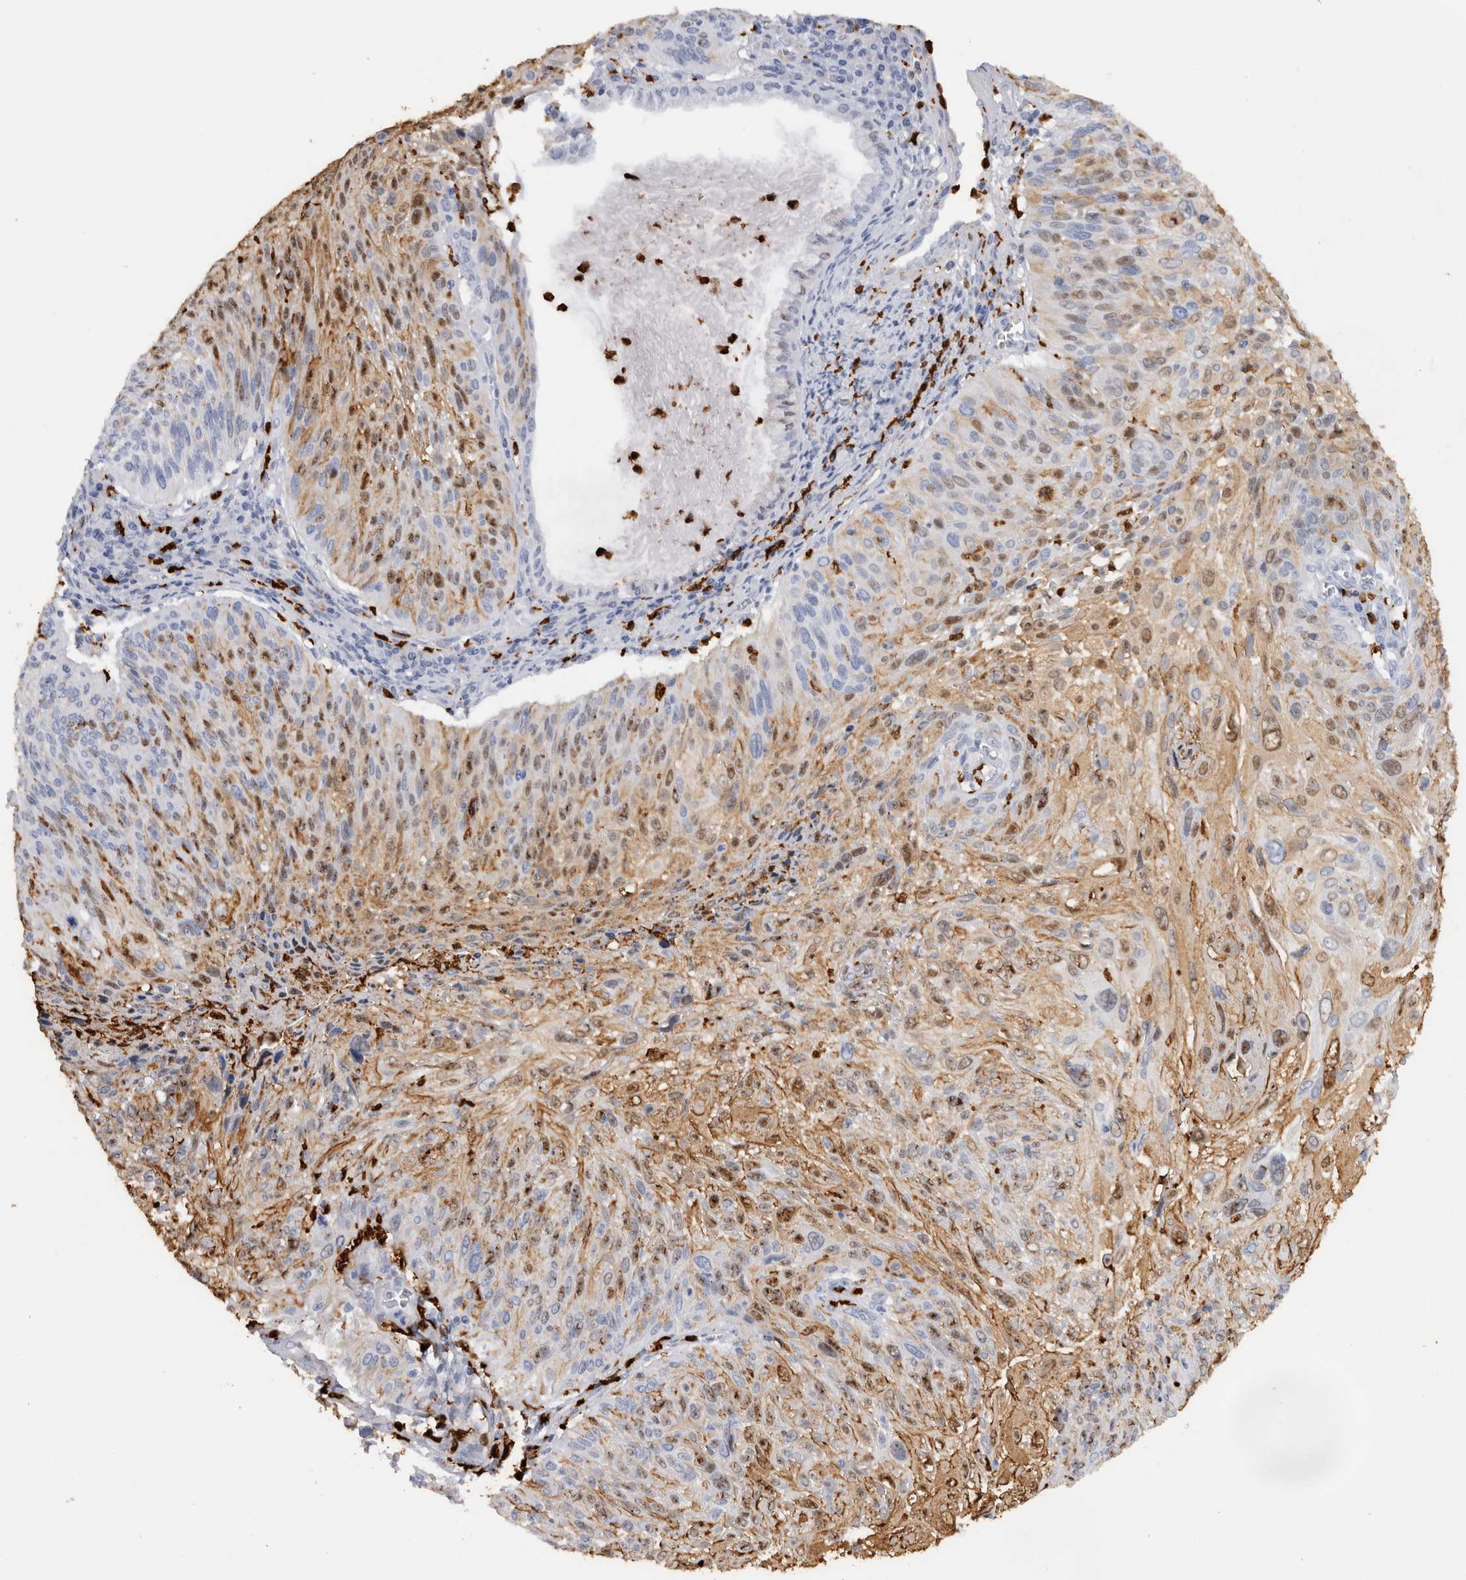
{"staining": {"intensity": "moderate", "quantity": "<25%", "location": "cytoplasmic/membranous,nuclear"}, "tissue": "cervical cancer", "cell_type": "Tumor cells", "image_type": "cancer", "snomed": [{"axis": "morphology", "description": "Squamous cell carcinoma, NOS"}, {"axis": "topography", "description": "Cervix"}], "caption": "IHC micrograph of neoplastic tissue: cervical cancer stained using immunohistochemistry reveals low levels of moderate protein expression localized specifically in the cytoplasmic/membranous and nuclear of tumor cells, appearing as a cytoplasmic/membranous and nuclear brown color.", "gene": "S100A8", "patient": {"sex": "female", "age": 51}}